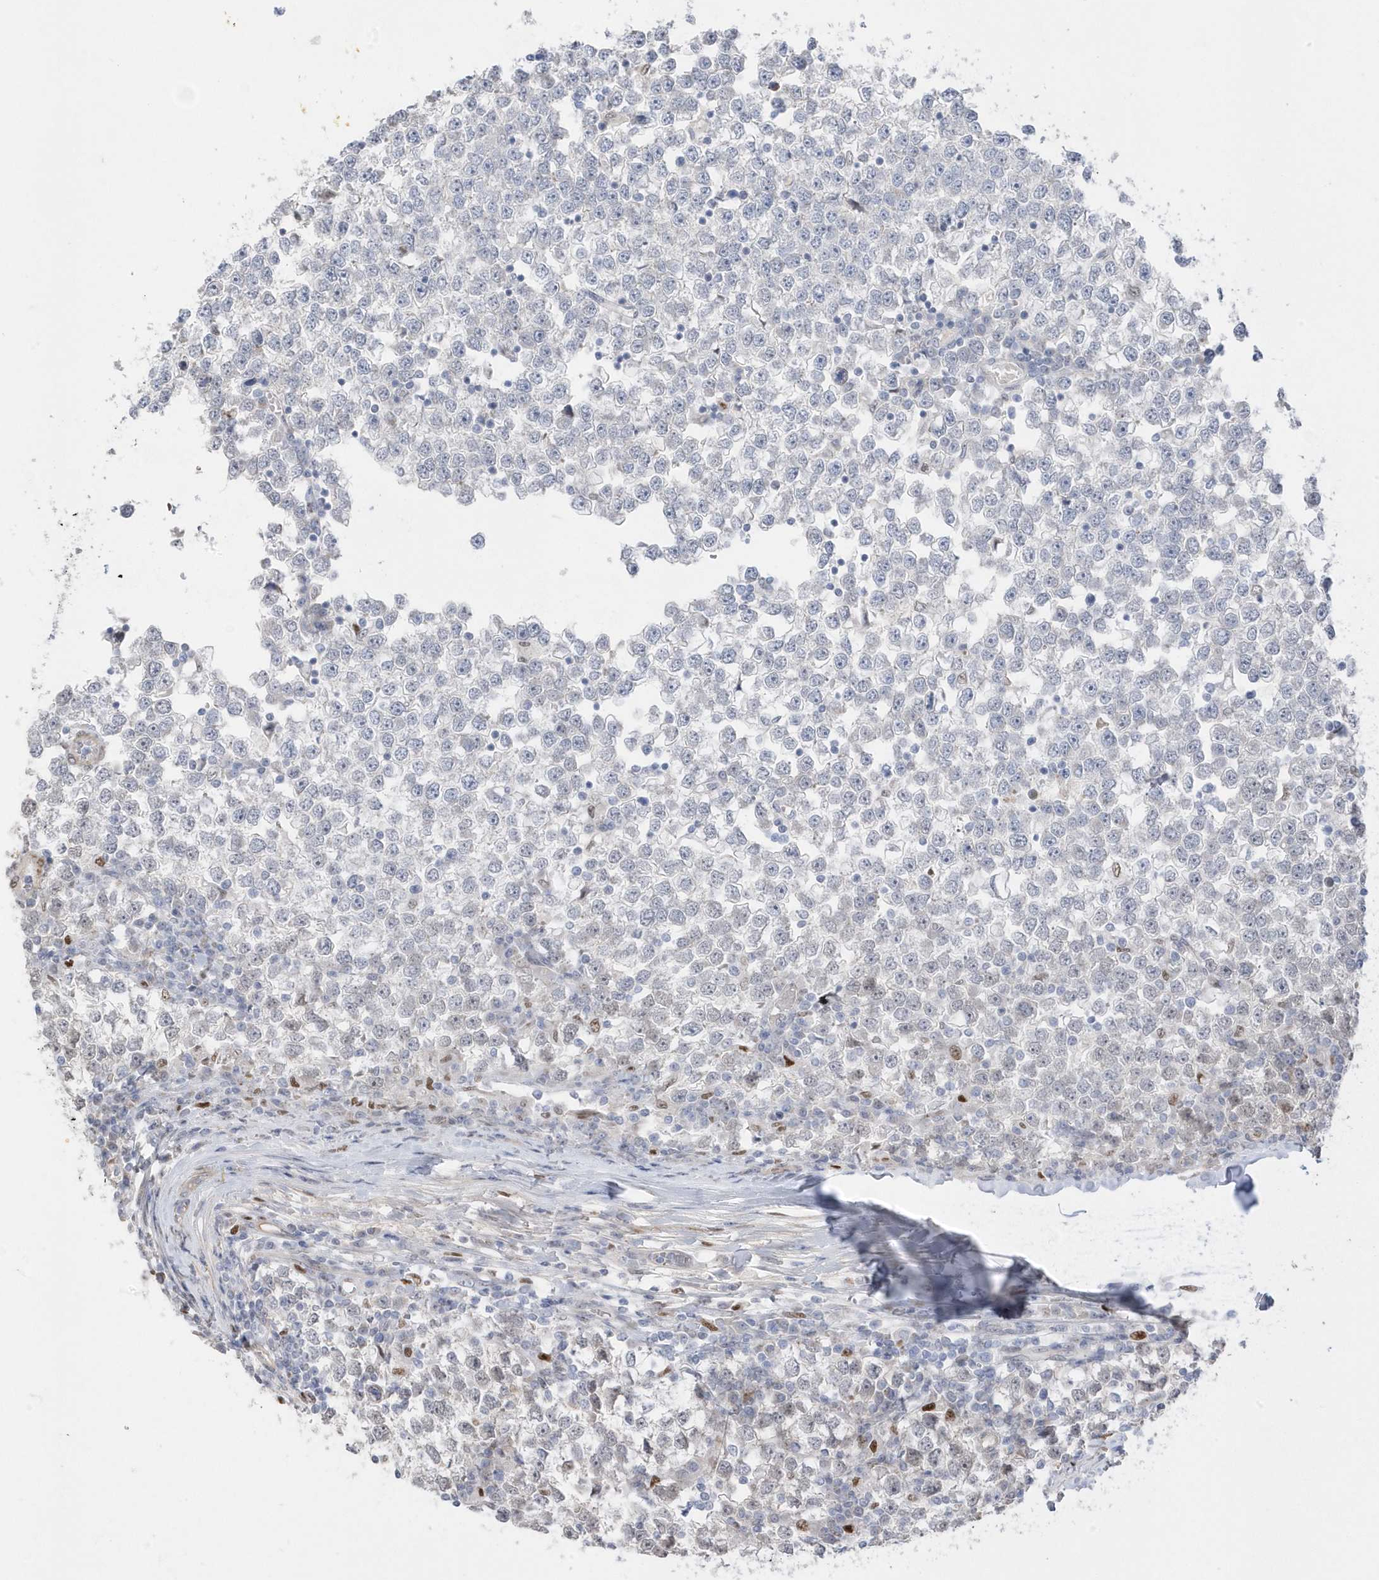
{"staining": {"intensity": "negative", "quantity": "none", "location": "none"}, "tissue": "testis cancer", "cell_type": "Tumor cells", "image_type": "cancer", "snomed": [{"axis": "morphology", "description": "Seminoma, NOS"}, {"axis": "topography", "description": "Testis"}], "caption": "A micrograph of human seminoma (testis) is negative for staining in tumor cells.", "gene": "GTPBP6", "patient": {"sex": "male", "age": 65}}